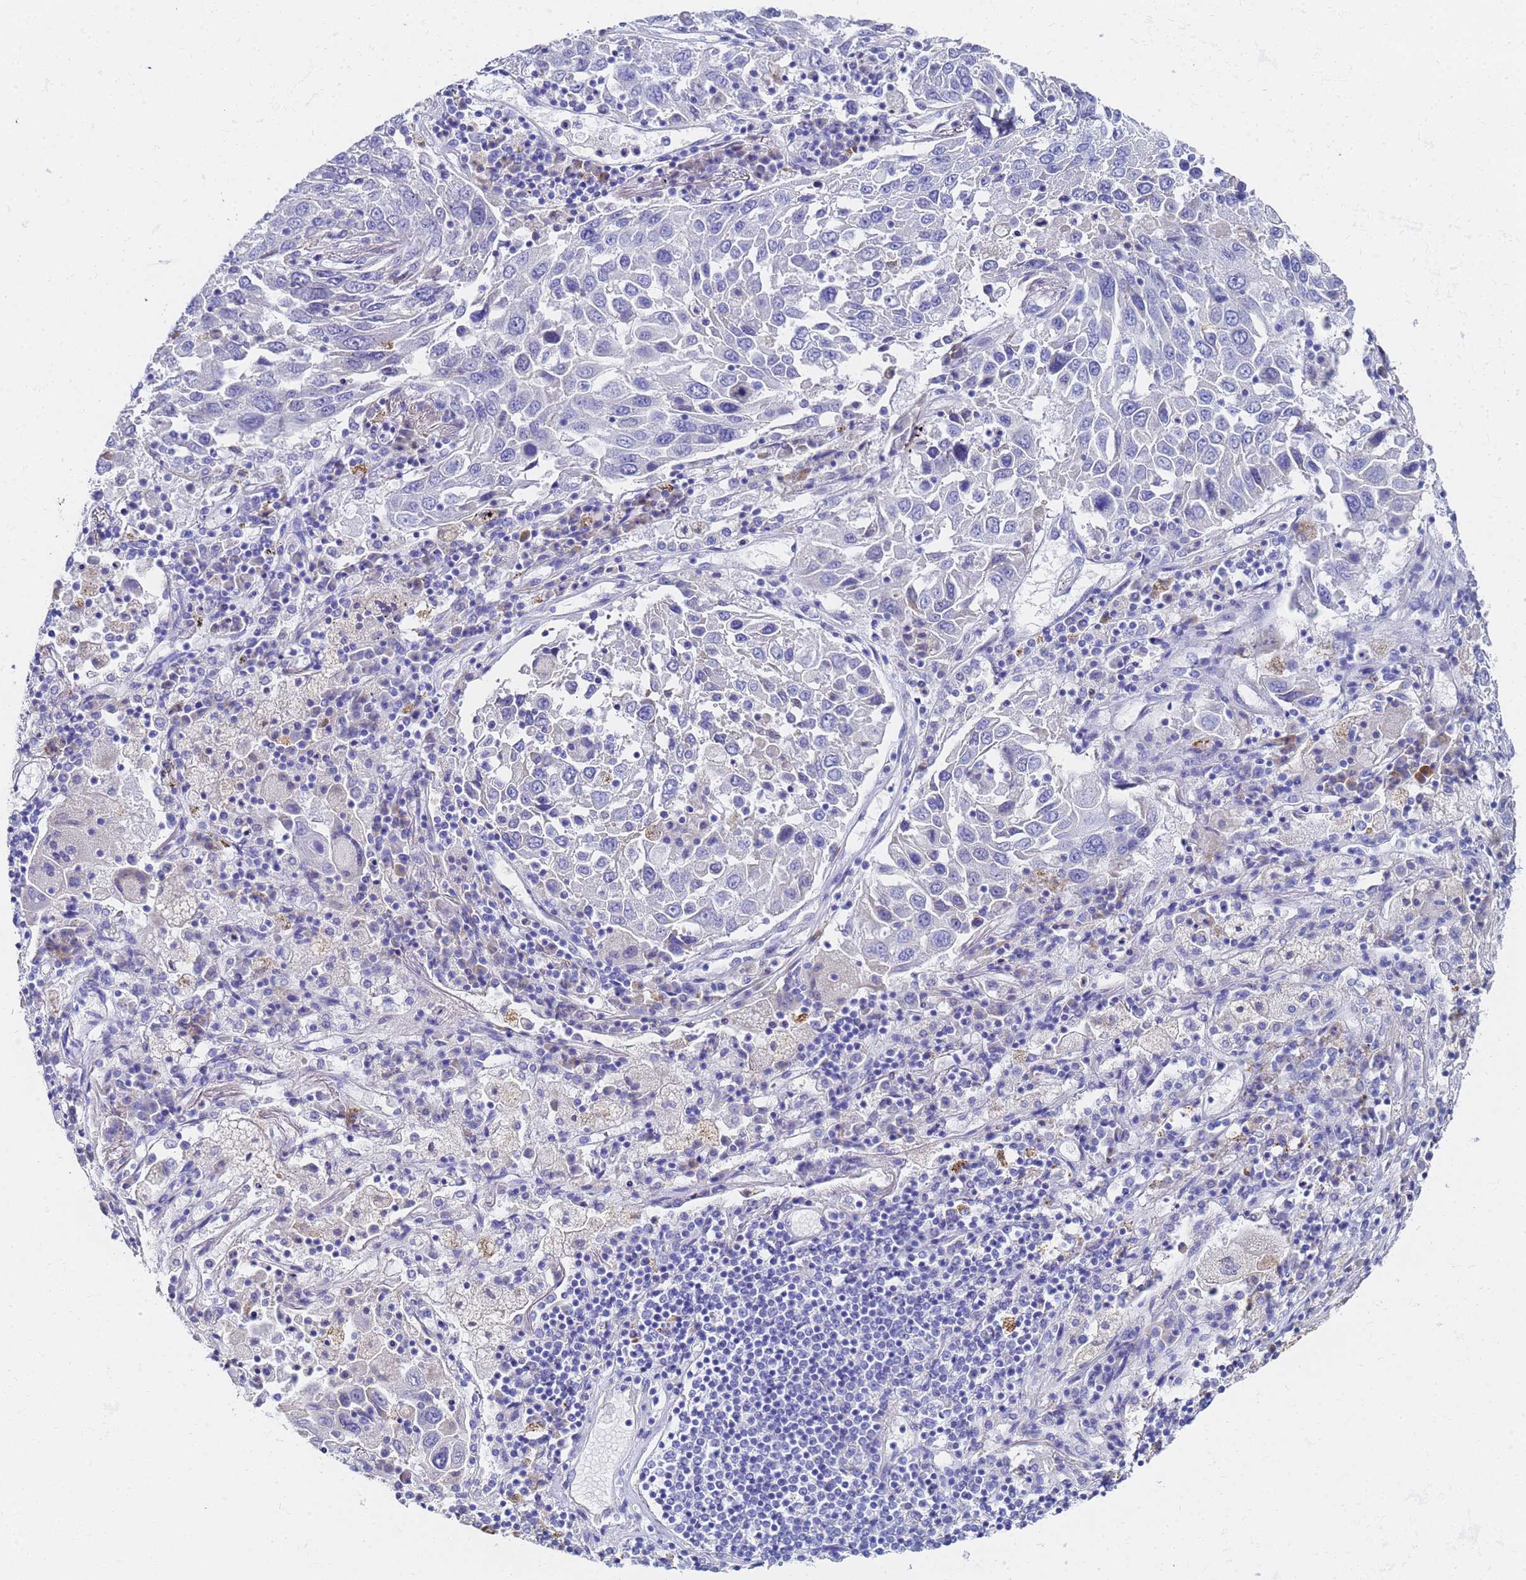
{"staining": {"intensity": "negative", "quantity": "none", "location": "none"}, "tissue": "lung cancer", "cell_type": "Tumor cells", "image_type": "cancer", "snomed": [{"axis": "morphology", "description": "Squamous cell carcinoma, NOS"}, {"axis": "topography", "description": "Lung"}], "caption": "Lung cancer was stained to show a protein in brown. There is no significant positivity in tumor cells. Nuclei are stained in blue.", "gene": "C2orf72", "patient": {"sex": "male", "age": 65}}